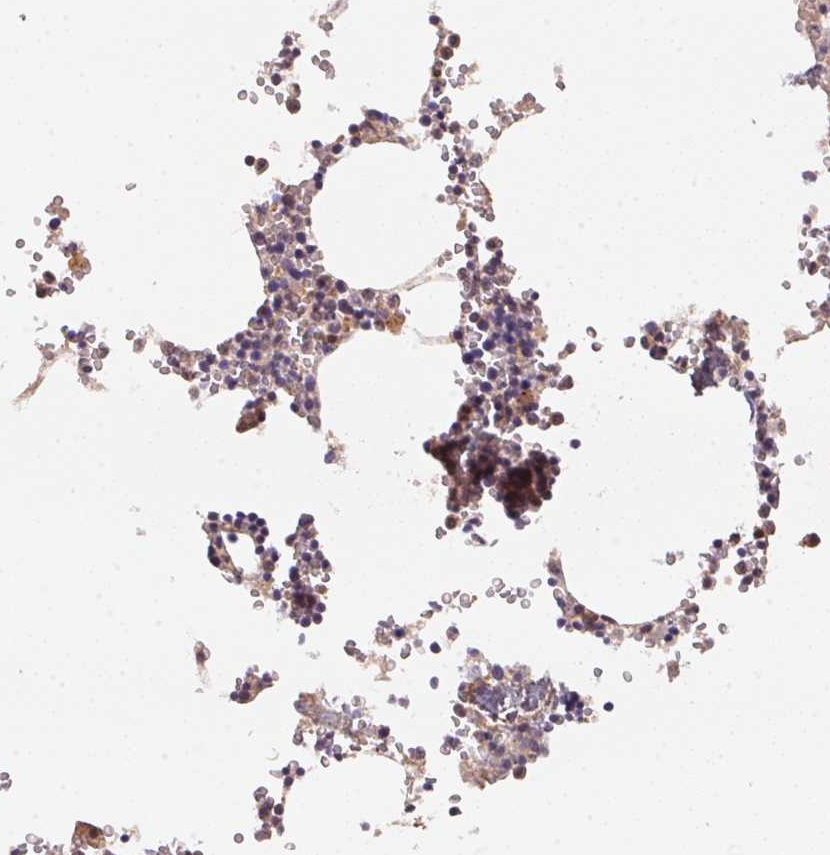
{"staining": {"intensity": "moderate", "quantity": "25%-75%", "location": "cytoplasmic/membranous"}, "tissue": "bone marrow", "cell_type": "Hematopoietic cells", "image_type": "normal", "snomed": [{"axis": "morphology", "description": "Normal tissue, NOS"}, {"axis": "topography", "description": "Bone marrow"}], "caption": "Hematopoietic cells reveal medium levels of moderate cytoplasmic/membranous expression in approximately 25%-75% of cells in unremarkable human bone marrow. (IHC, brightfield microscopy, high magnification).", "gene": "TMEM222", "patient": {"sex": "male", "age": 54}}